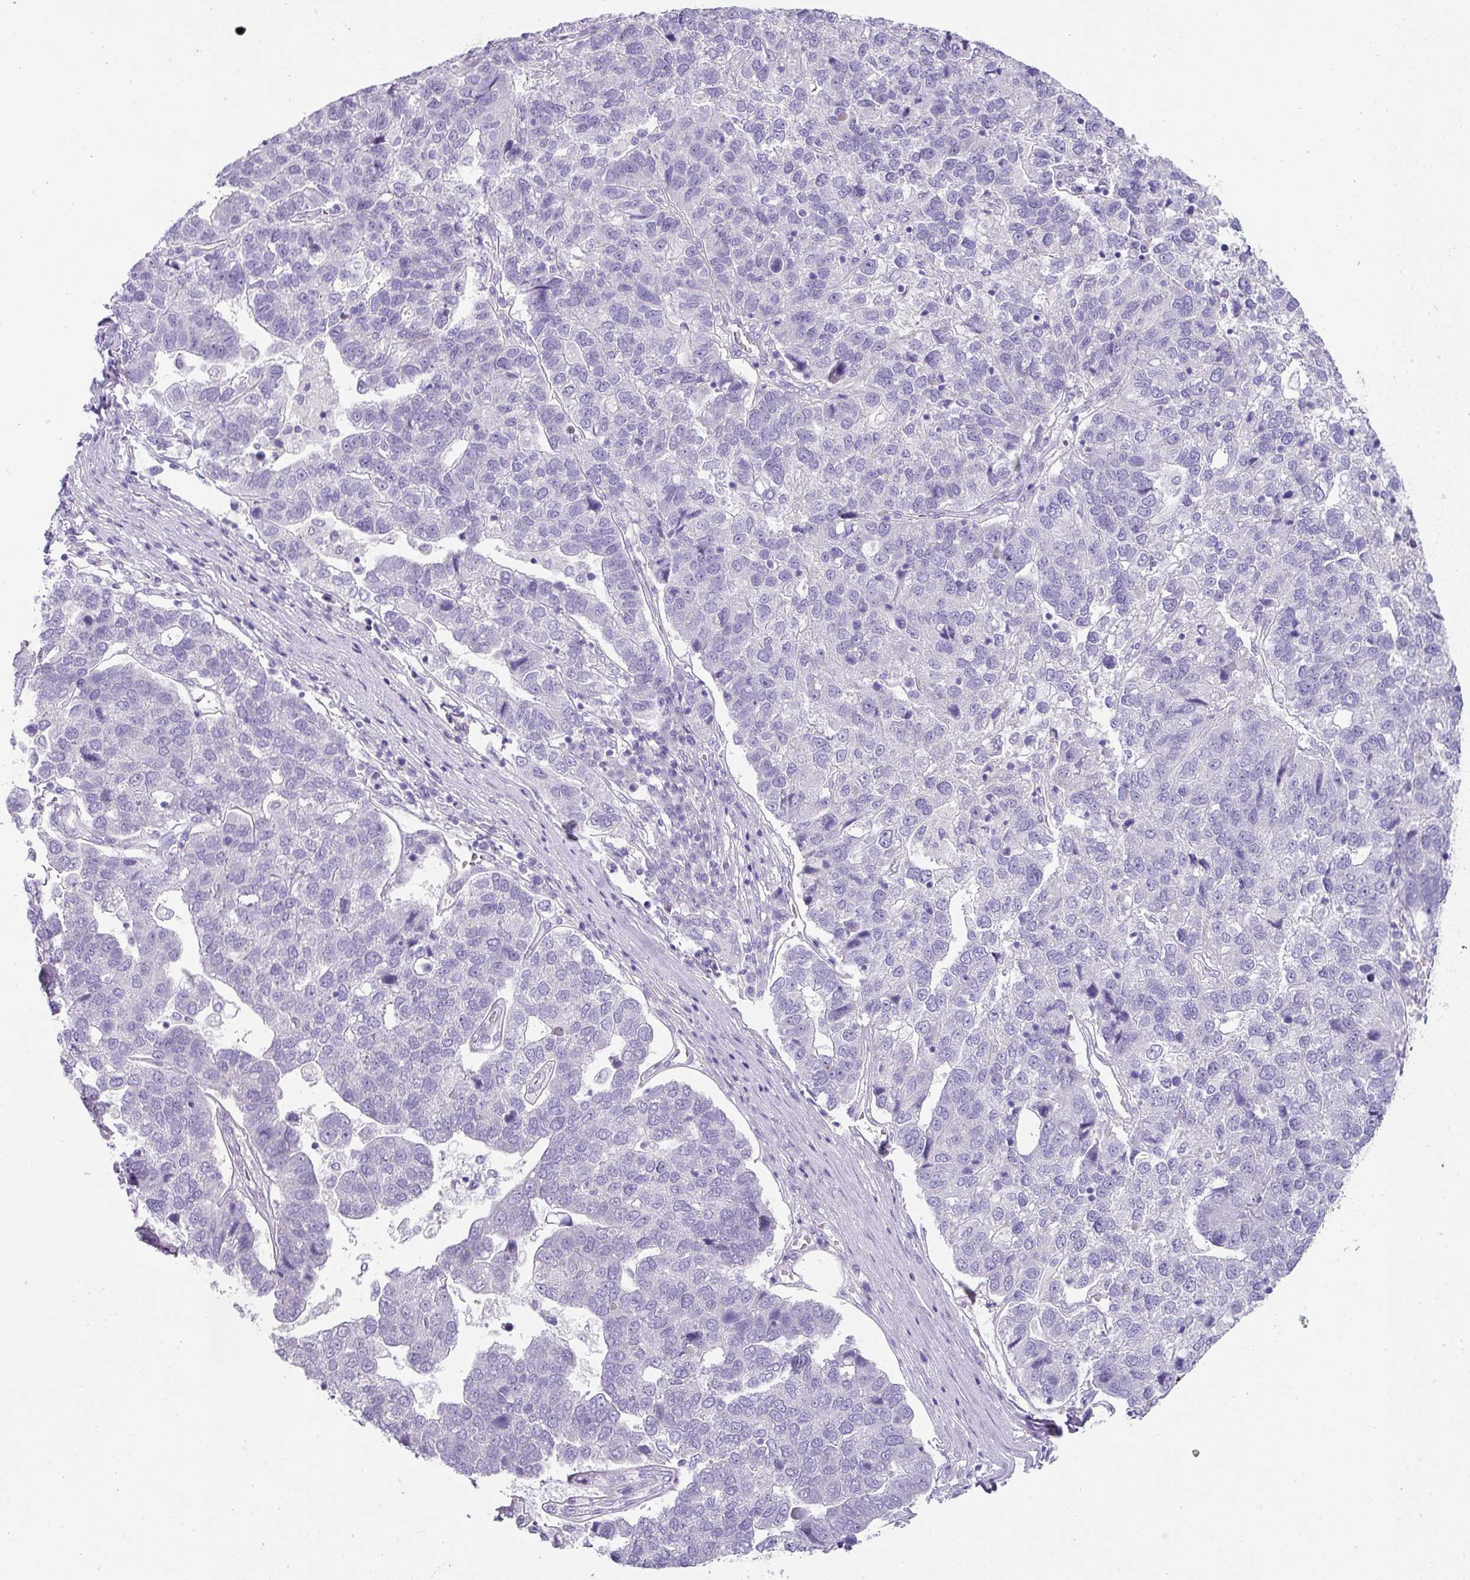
{"staining": {"intensity": "negative", "quantity": "none", "location": "none"}, "tissue": "pancreatic cancer", "cell_type": "Tumor cells", "image_type": "cancer", "snomed": [{"axis": "morphology", "description": "Adenocarcinoma, NOS"}, {"axis": "topography", "description": "Pancreas"}], "caption": "This image is of pancreatic adenocarcinoma stained with immunohistochemistry to label a protein in brown with the nuclei are counter-stained blue. There is no staining in tumor cells.", "gene": "OR52N1", "patient": {"sex": "female", "age": 61}}